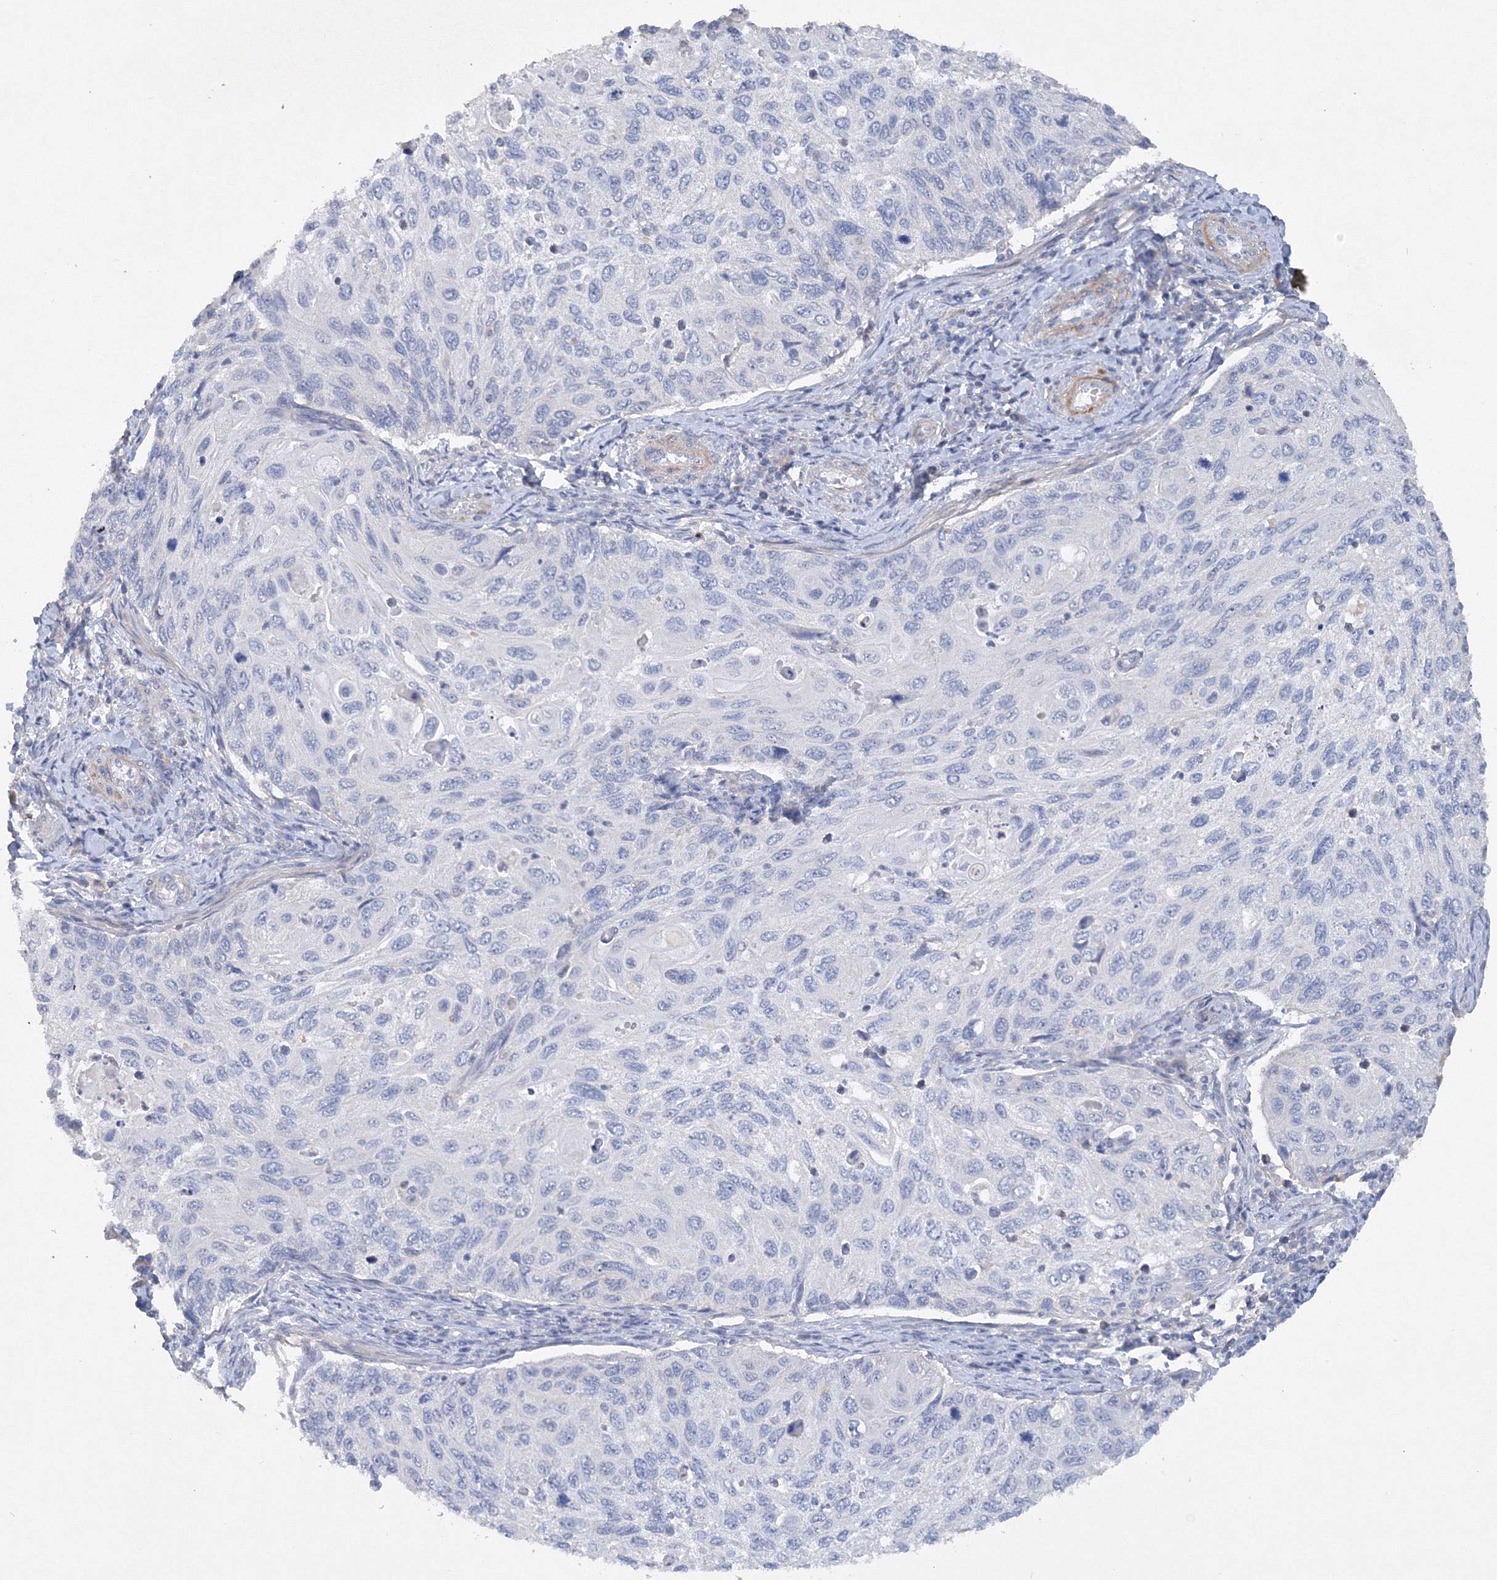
{"staining": {"intensity": "negative", "quantity": "none", "location": "none"}, "tissue": "cervical cancer", "cell_type": "Tumor cells", "image_type": "cancer", "snomed": [{"axis": "morphology", "description": "Squamous cell carcinoma, NOS"}, {"axis": "topography", "description": "Cervix"}], "caption": "The micrograph demonstrates no significant expression in tumor cells of squamous cell carcinoma (cervical).", "gene": "OSBPL6", "patient": {"sex": "female", "age": 70}}